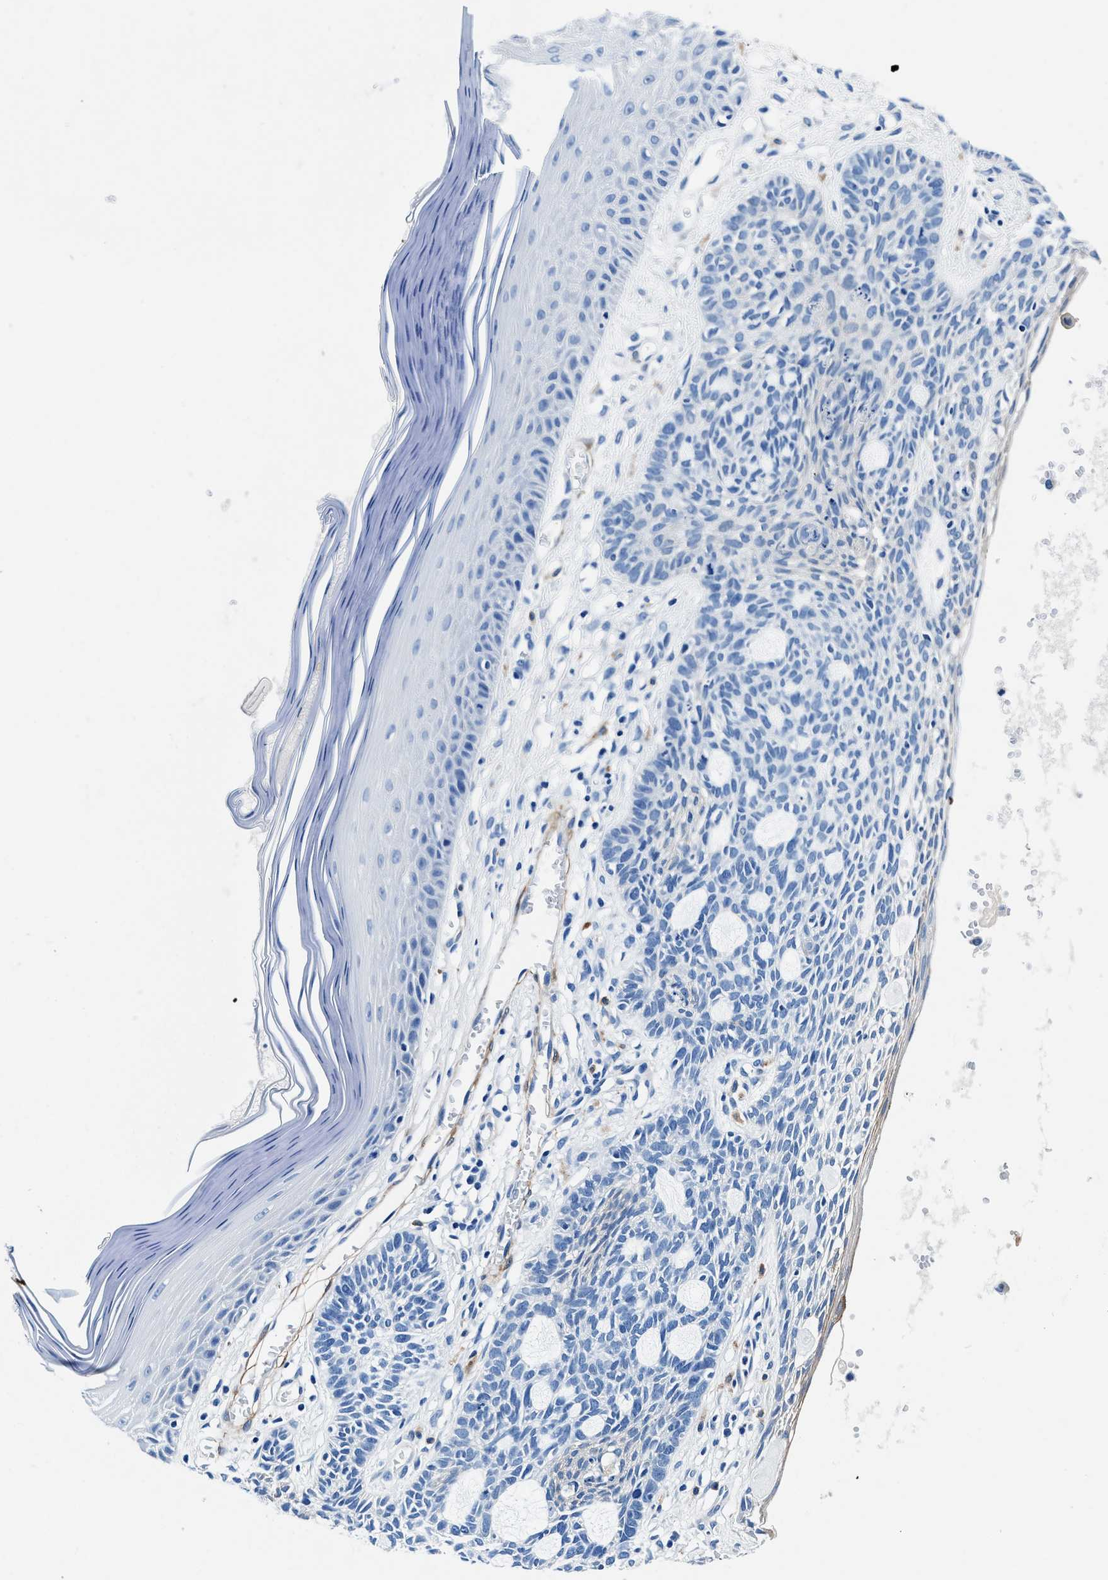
{"staining": {"intensity": "negative", "quantity": "none", "location": "none"}, "tissue": "skin cancer", "cell_type": "Tumor cells", "image_type": "cancer", "snomed": [{"axis": "morphology", "description": "Basal cell carcinoma"}, {"axis": "topography", "description": "Skin"}], "caption": "An image of human skin cancer is negative for staining in tumor cells.", "gene": "TEX261", "patient": {"sex": "male", "age": 67}}